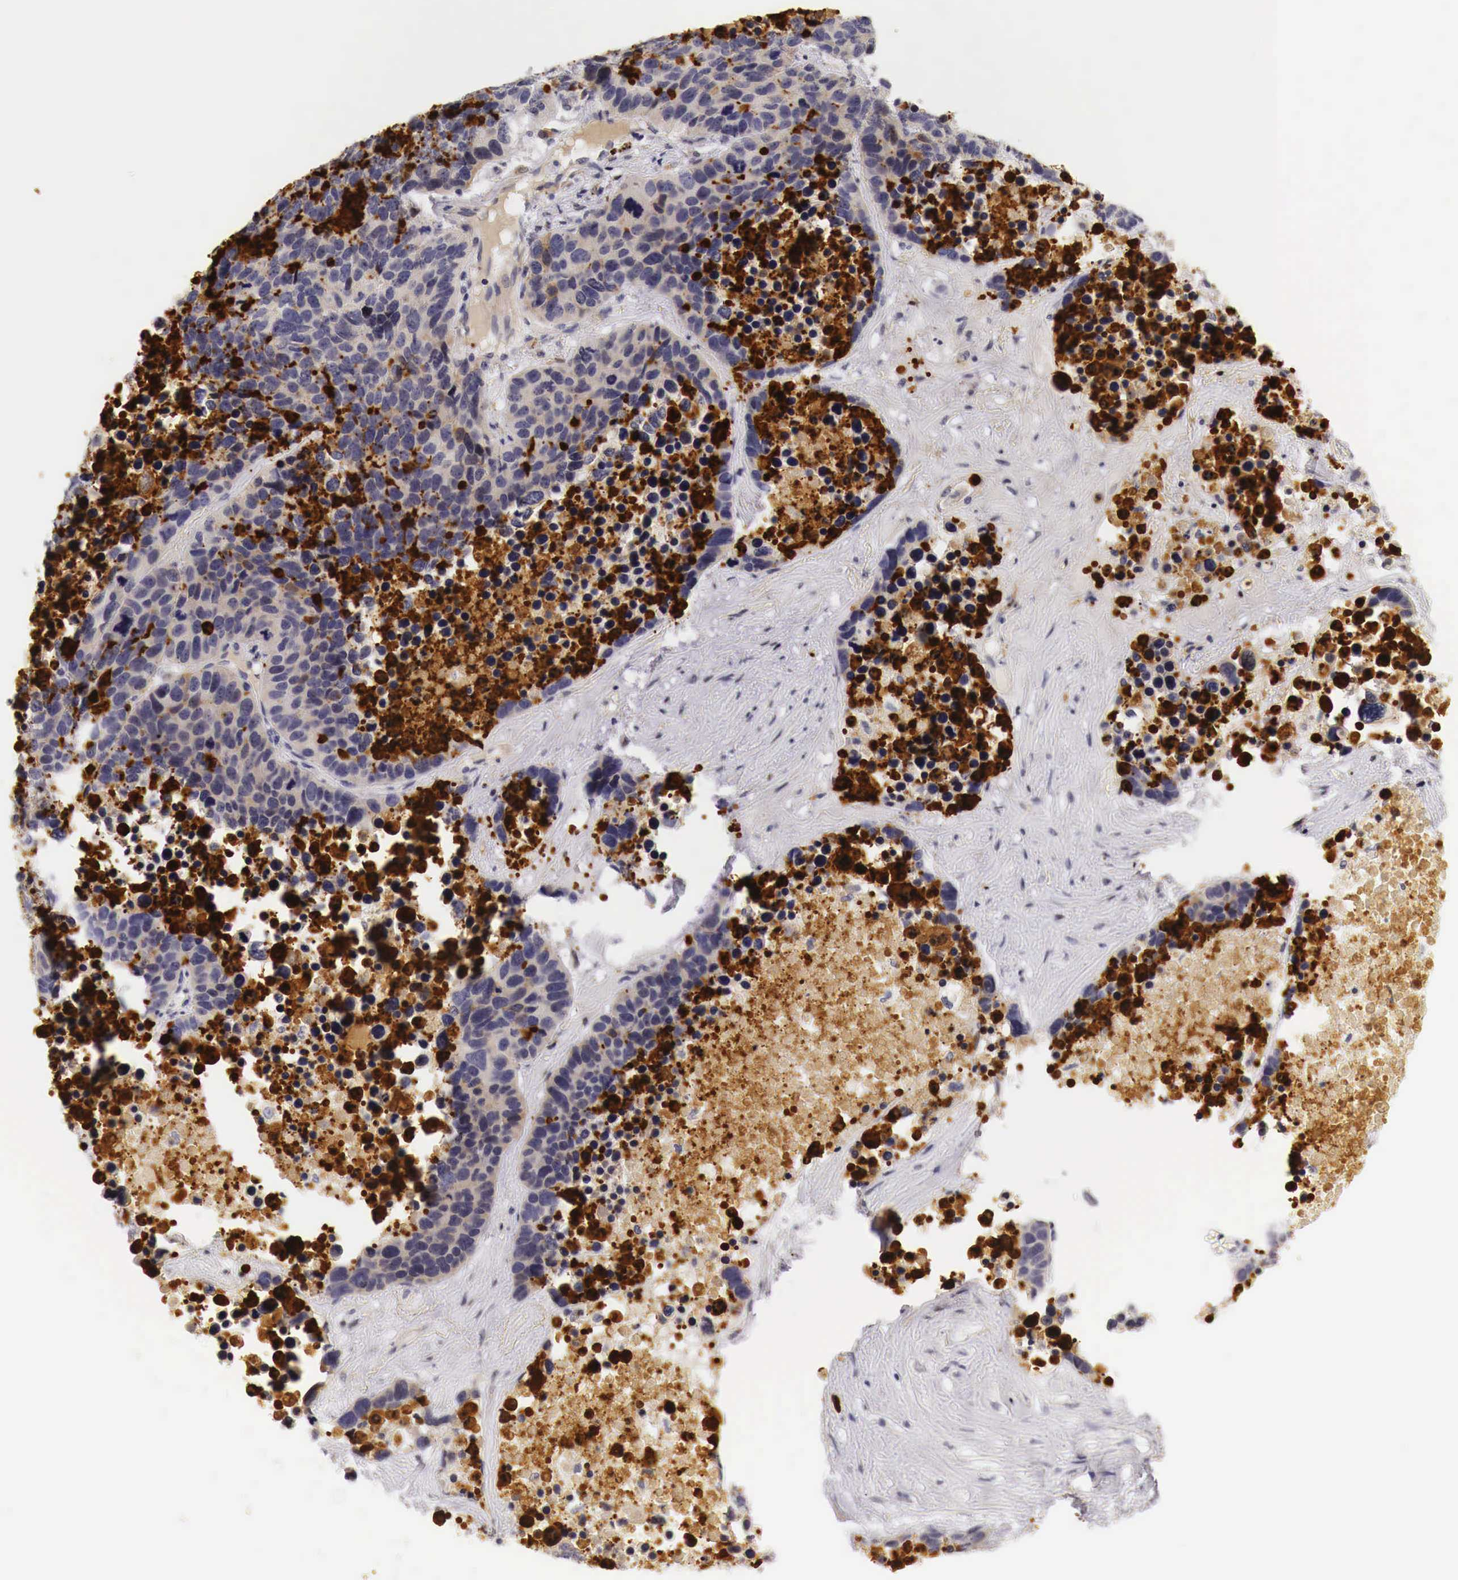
{"staining": {"intensity": "strong", "quantity": "<25%", "location": "nuclear"}, "tissue": "lung cancer", "cell_type": "Tumor cells", "image_type": "cancer", "snomed": [{"axis": "morphology", "description": "Carcinoid, malignant, NOS"}, {"axis": "topography", "description": "Lung"}], "caption": "A photomicrograph showing strong nuclear expression in about <25% of tumor cells in lung cancer, as visualized by brown immunohistochemical staining.", "gene": "CASP3", "patient": {"sex": "male", "age": 60}}